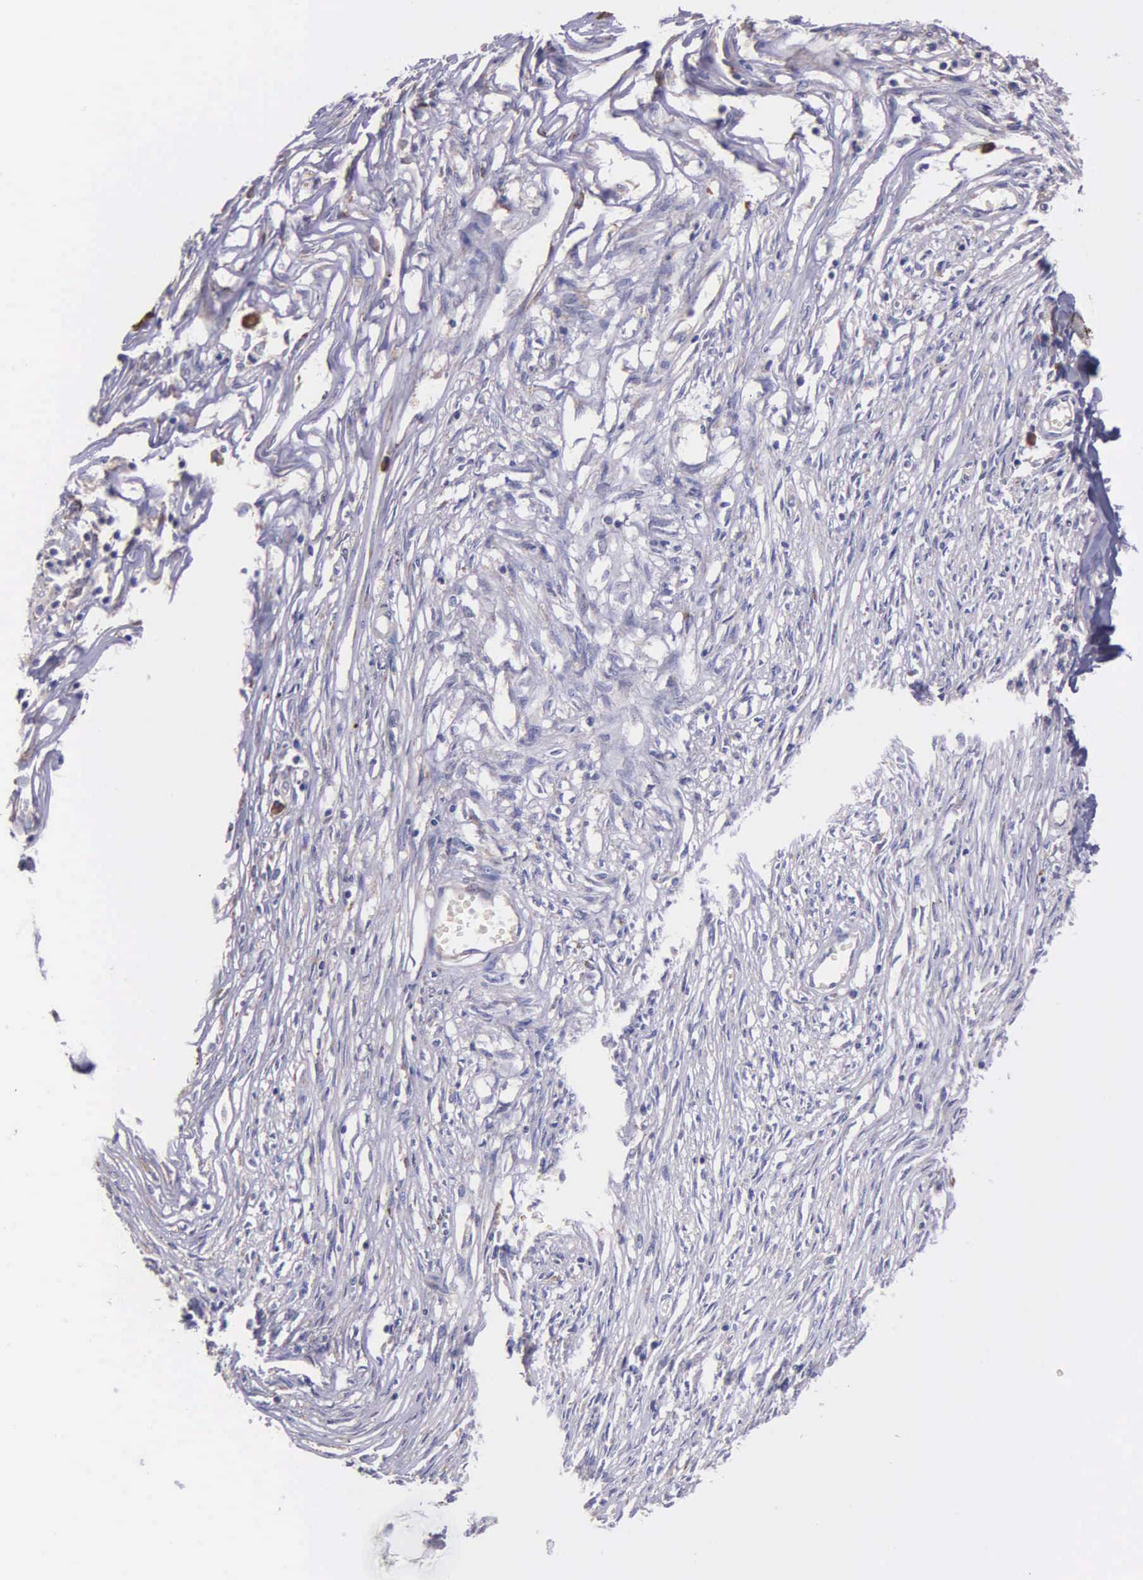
{"staining": {"intensity": "negative", "quantity": "none", "location": "none"}, "tissue": "adipose tissue", "cell_type": "Adipocytes", "image_type": "normal", "snomed": [{"axis": "morphology", "description": "Normal tissue, NOS"}, {"axis": "morphology", "description": "Sarcoma, NOS"}, {"axis": "topography", "description": "Skin"}, {"axis": "topography", "description": "Soft tissue"}], "caption": "A high-resolution photomicrograph shows immunohistochemistry (IHC) staining of benign adipose tissue, which reveals no significant staining in adipocytes.", "gene": "ZC3H12B", "patient": {"sex": "female", "age": 51}}